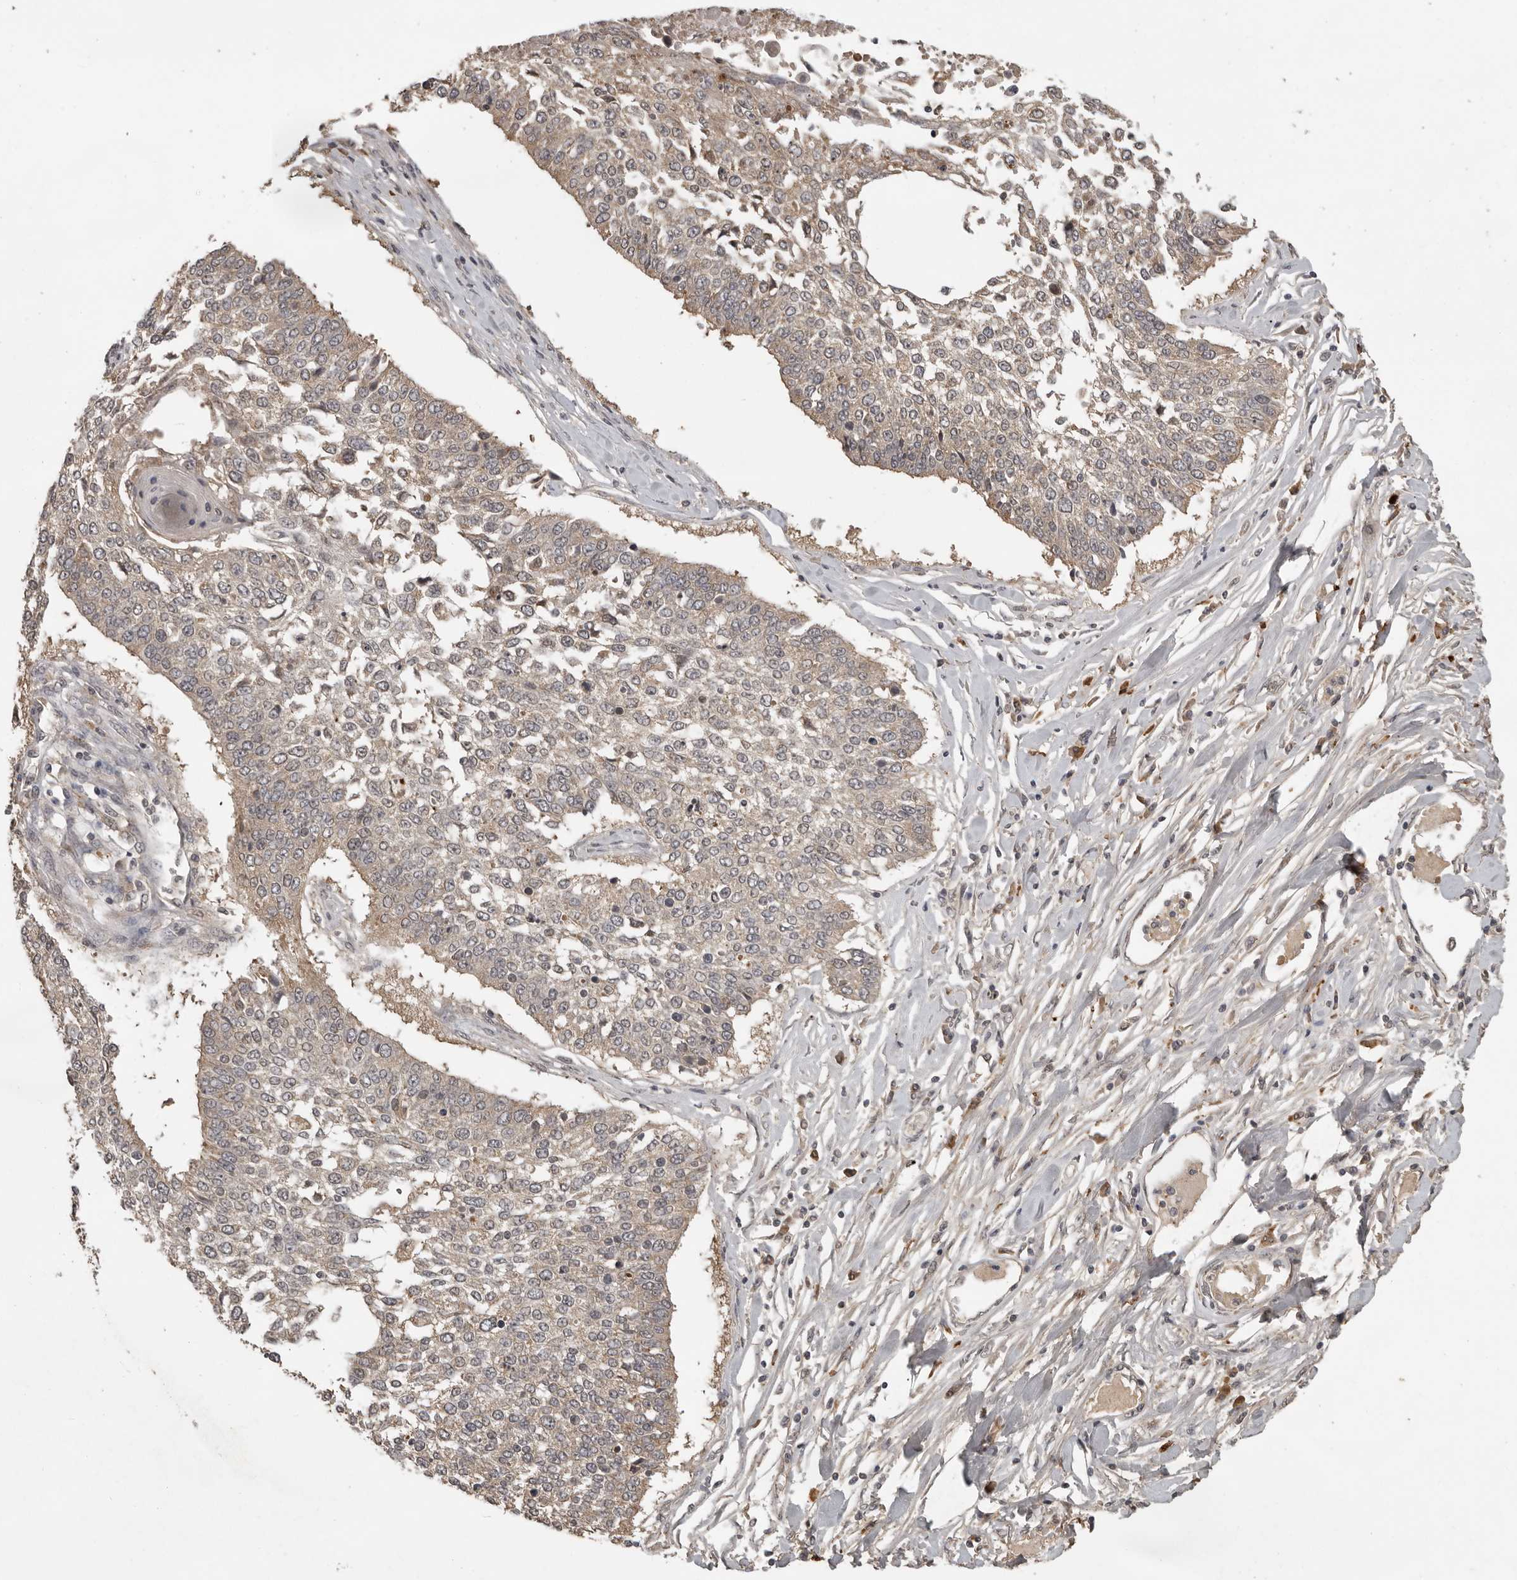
{"staining": {"intensity": "weak", "quantity": ">75%", "location": "cytoplasmic/membranous"}, "tissue": "lung cancer", "cell_type": "Tumor cells", "image_type": "cancer", "snomed": [{"axis": "morphology", "description": "Normal tissue, NOS"}, {"axis": "morphology", "description": "Squamous cell carcinoma, NOS"}, {"axis": "topography", "description": "Cartilage tissue"}, {"axis": "topography", "description": "Bronchus"}, {"axis": "topography", "description": "Lung"}, {"axis": "topography", "description": "Peripheral nerve tissue"}], "caption": "Immunohistochemical staining of lung squamous cell carcinoma exhibits weak cytoplasmic/membranous protein expression in approximately >75% of tumor cells.", "gene": "CTF1", "patient": {"sex": "female", "age": 49}}